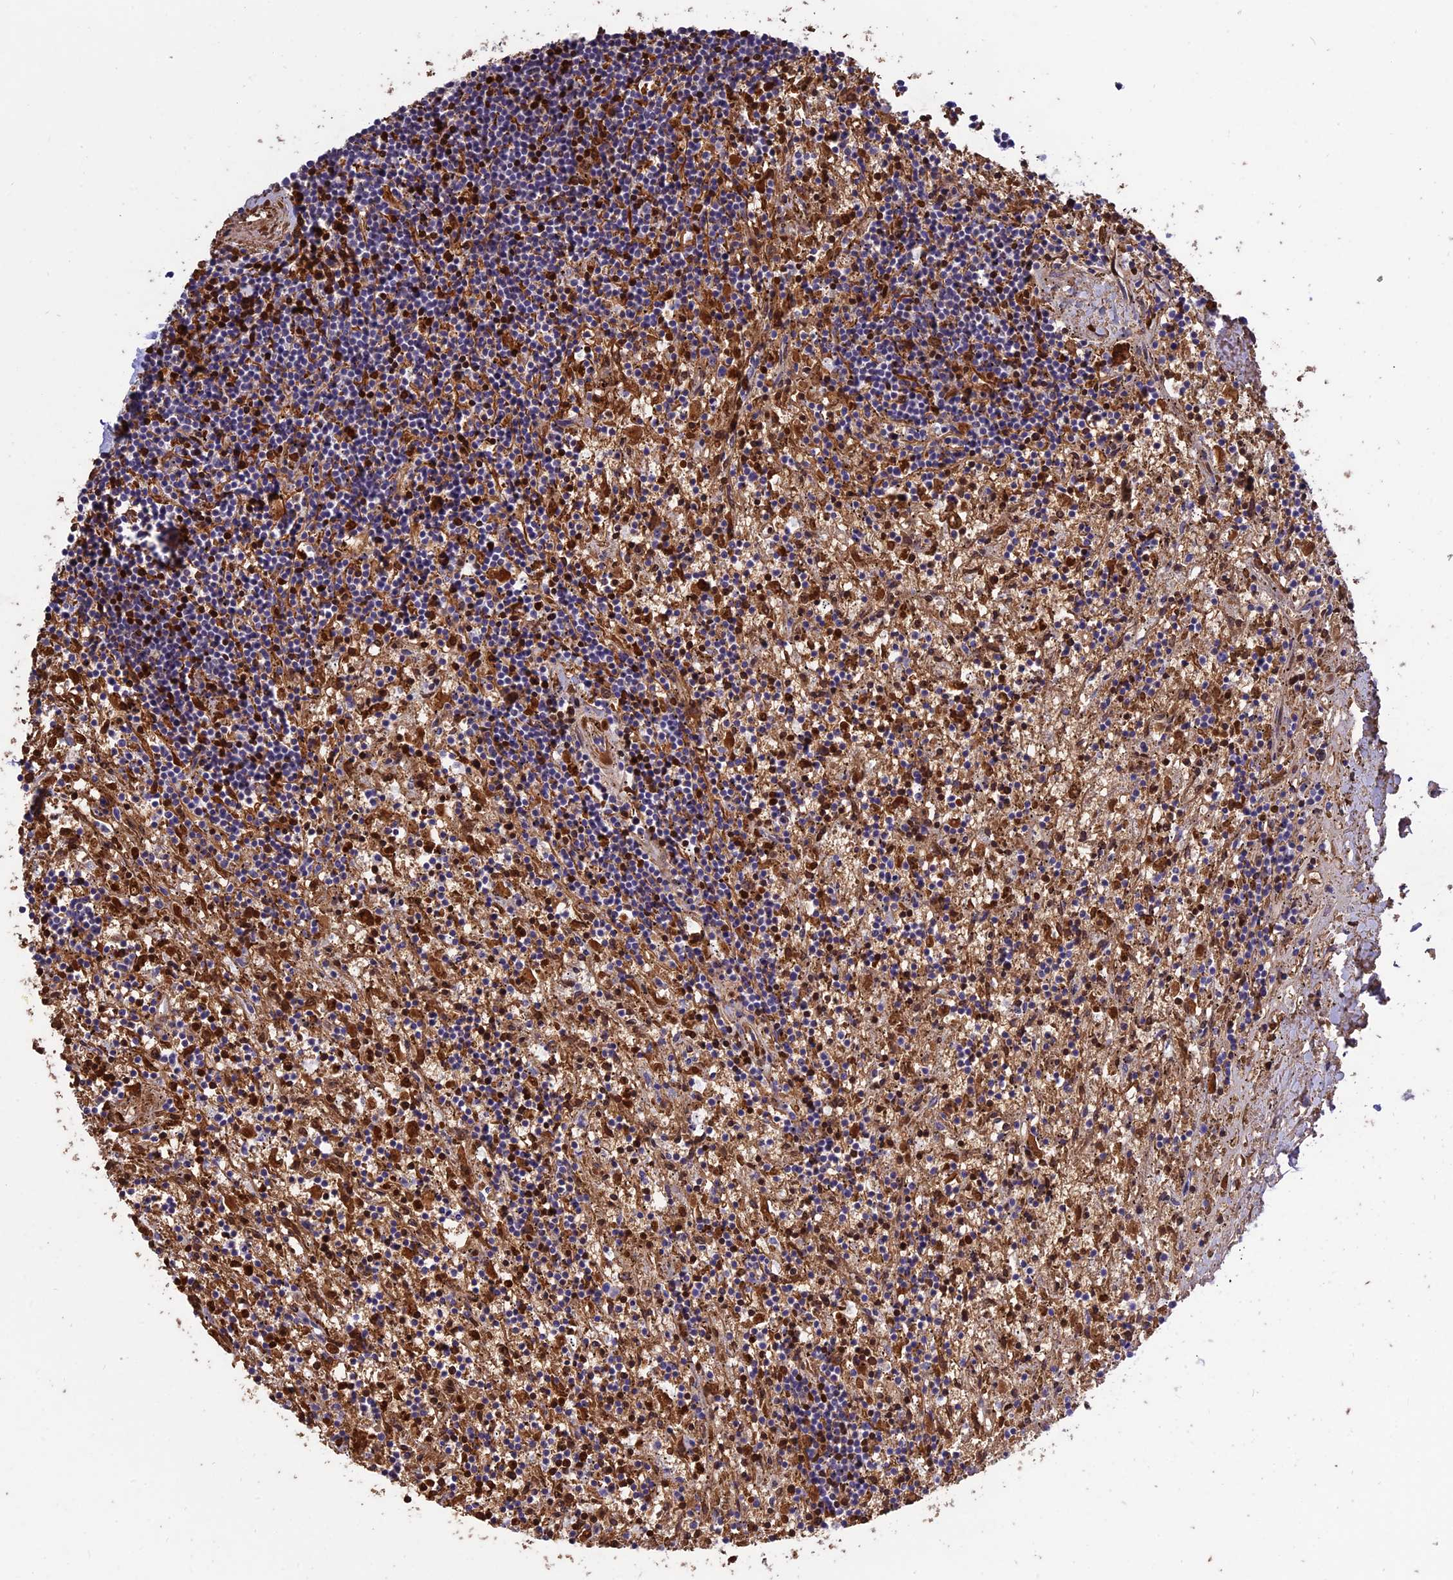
{"staining": {"intensity": "moderate", "quantity": "25%-75%", "location": "cytoplasmic/membranous,nuclear"}, "tissue": "lymphoma", "cell_type": "Tumor cells", "image_type": "cancer", "snomed": [{"axis": "morphology", "description": "Malignant lymphoma, non-Hodgkin's type, Low grade"}, {"axis": "topography", "description": "Spleen"}], "caption": "Lymphoma stained for a protein reveals moderate cytoplasmic/membranous and nuclear positivity in tumor cells.", "gene": "KNOP1", "patient": {"sex": "male", "age": 76}}